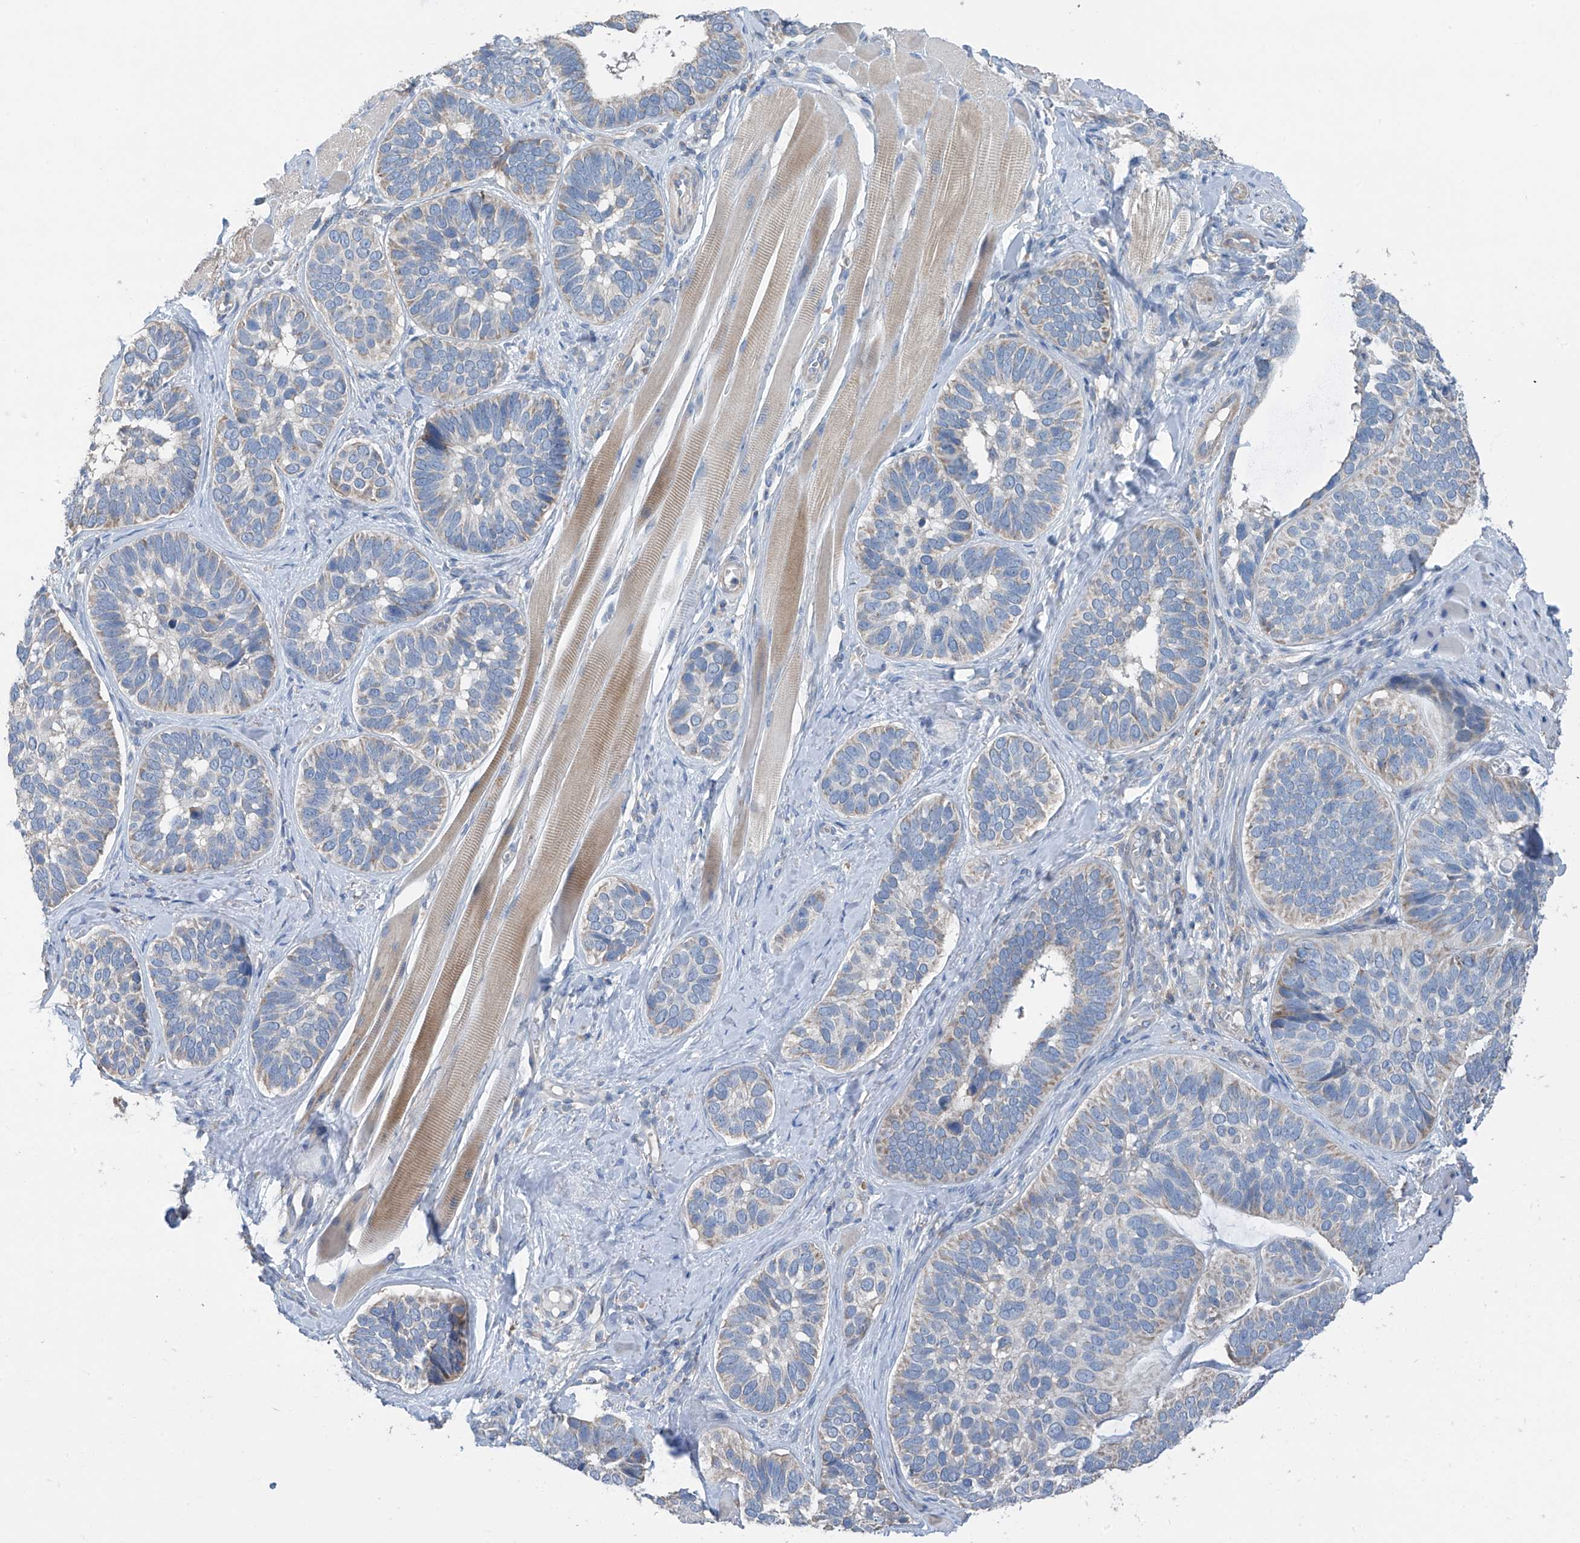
{"staining": {"intensity": "negative", "quantity": "none", "location": "none"}, "tissue": "skin cancer", "cell_type": "Tumor cells", "image_type": "cancer", "snomed": [{"axis": "morphology", "description": "Basal cell carcinoma"}, {"axis": "topography", "description": "Skin"}], "caption": "DAB (3,3'-diaminobenzidine) immunohistochemical staining of human basal cell carcinoma (skin) demonstrates no significant staining in tumor cells.", "gene": "SYN3", "patient": {"sex": "male", "age": 62}}